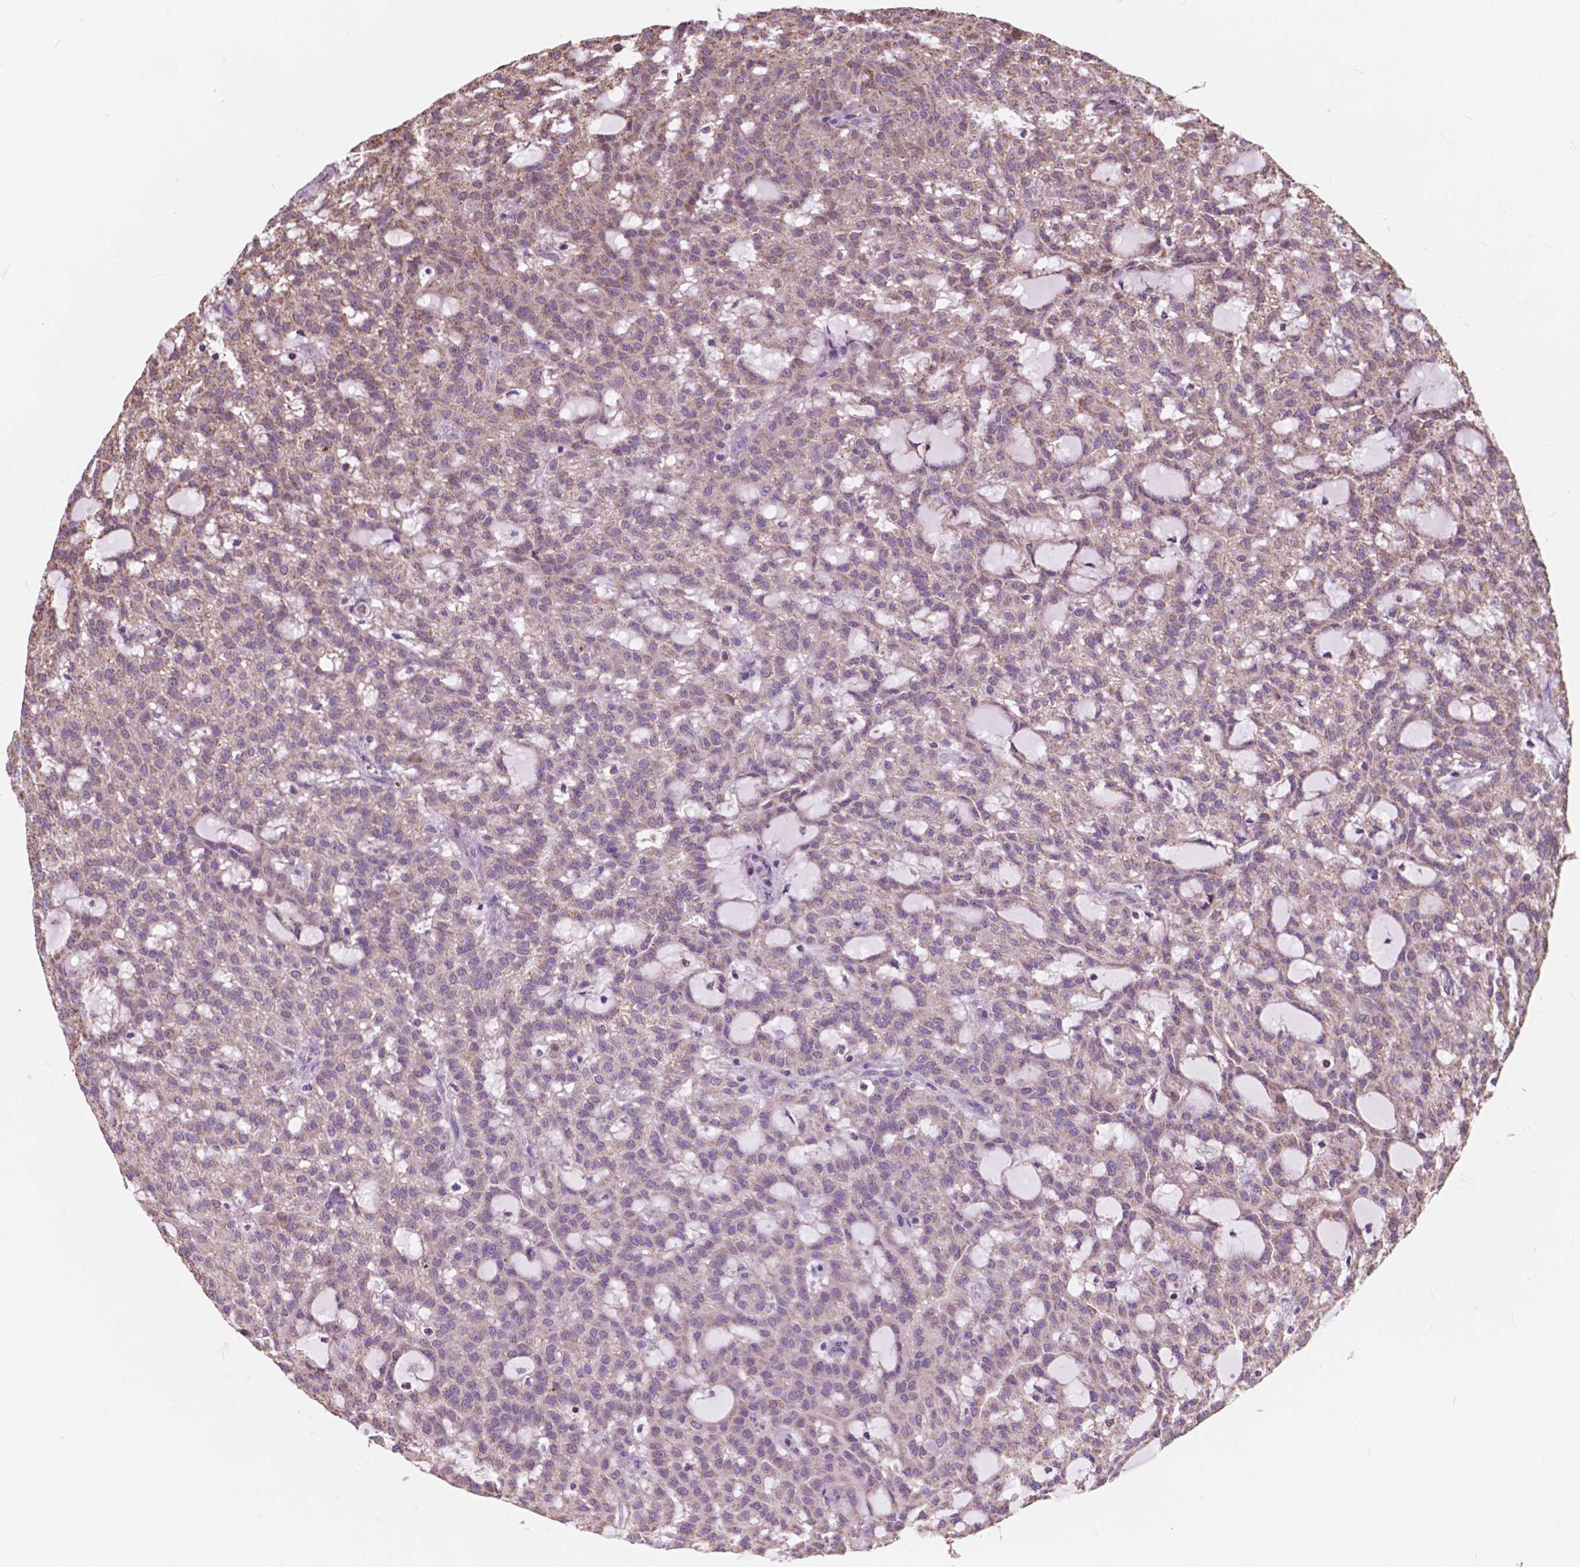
{"staining": {"intensity": "weak", "quantity": "<25%", "location": "cytoplasmic/membranous"}, "tissue": "renal cancer", "cell_type": "Tumor cells", "image_type": "cancer", "snomed": [{"axis": "morphology", "description": "Adenocarcinoma, NOS"}, {"axis": "topography", "description": "Kidney"}], "caption": "This is a photomicrograph of immunohistochemistry staining of renal cancer, which shows no expression in tumor cells.", "gene": "SCOC", "patient": {"sex": "male", "age": 63}}